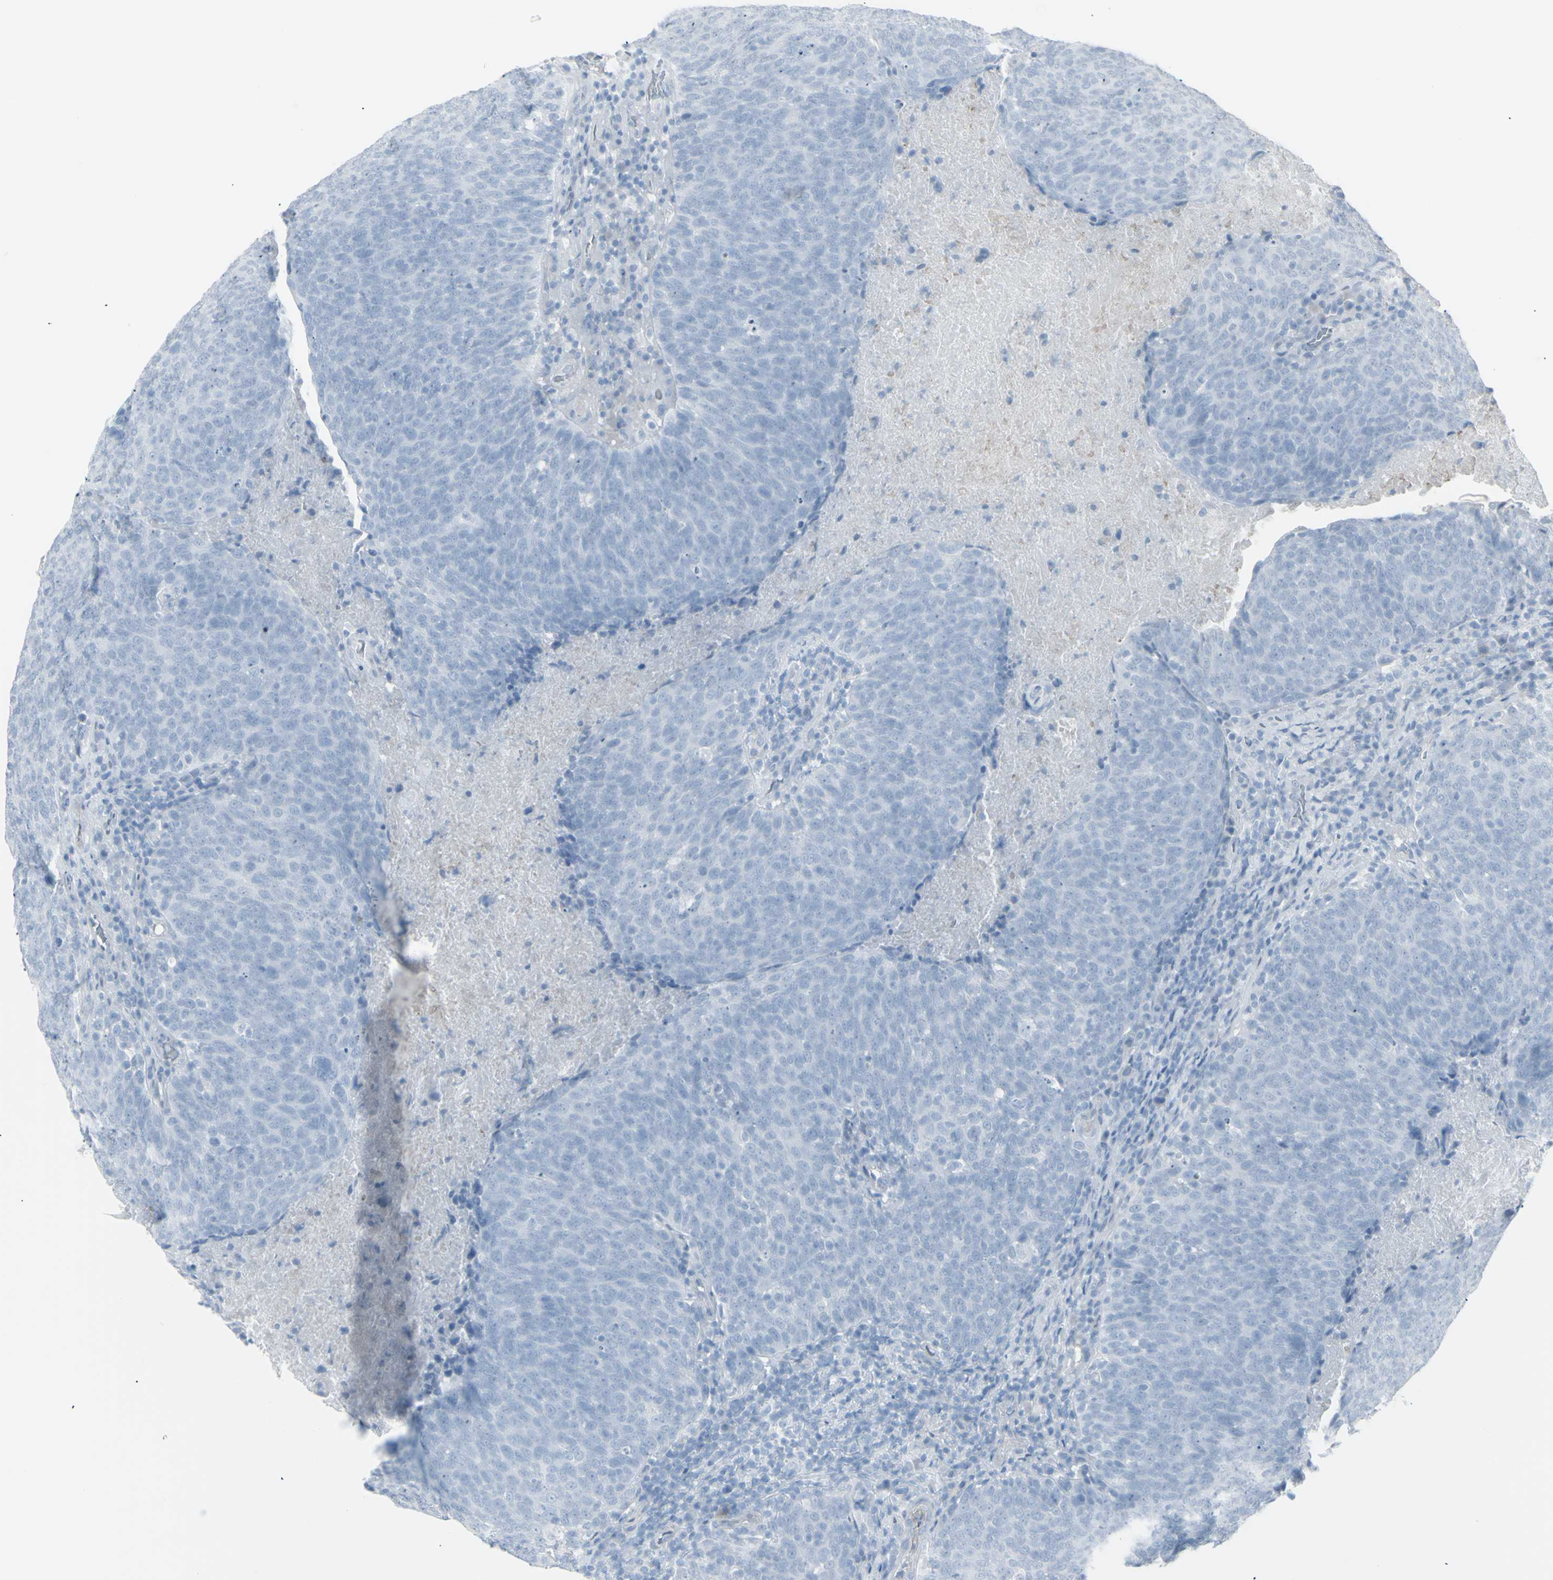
{"staining": {"intensity": "negative", "quantity": "none", "location": "none"}, "tissue": "head and neck cancer", "cell_type": "Tumor cells", "image_type": "cancer", "snomed": [{"axis": "morphology", "description": "Squamous cell carcinoma, NOS"}, {"axis": "morphology", "description": "Squamous cell carcinoma, metastatic, NOS"}, {"axis": "topography", "description": "Lymph node"}, {"axis": "topography", "description": "Head-Neck"}], "caption": "IHC micrograph of neoplastic tissue: human head and neck cancer stained with DAB (3,3'-diaminobenzidine) demonstrates no significant protein positivity in tumor cells.", "gene": "YBX2", "patient": {"sex": "male", "age": 62}}